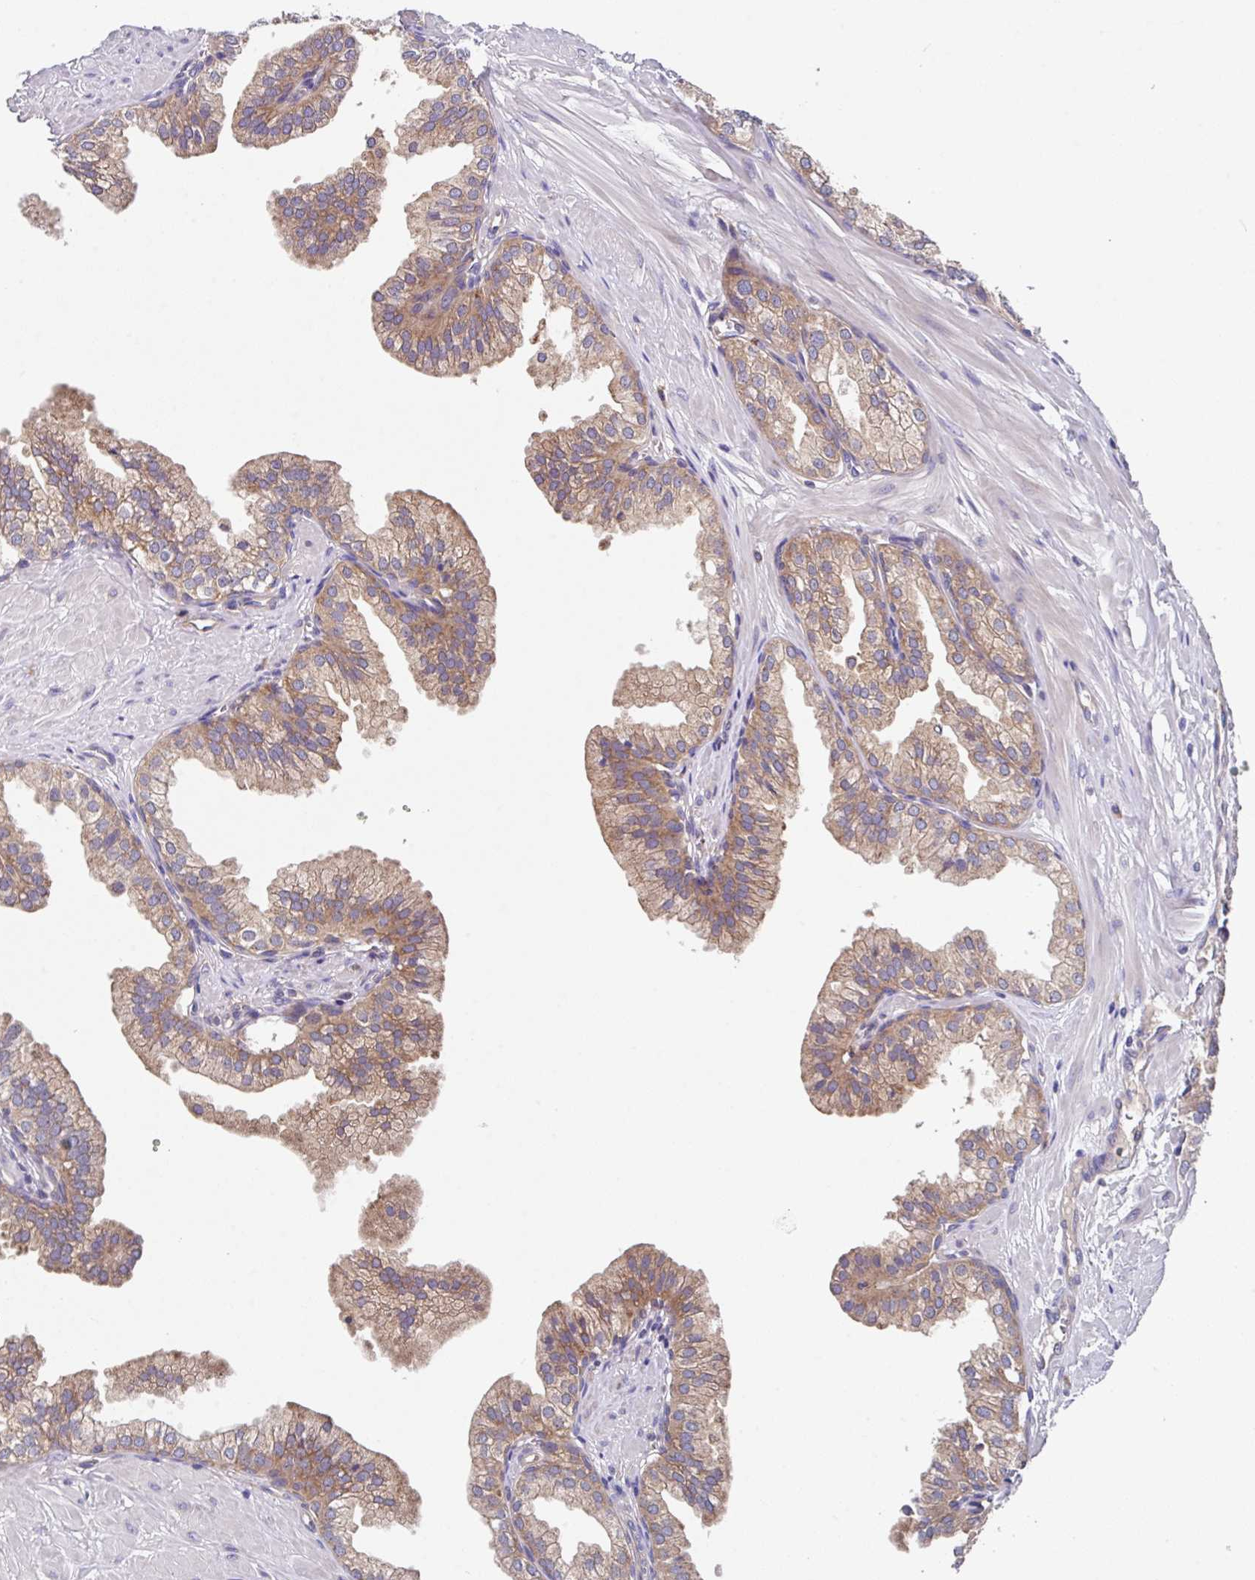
{"staining": {"intensity": "weak", "quantity": ">75%", "location": "cytoplasmic/membranous"}, "tissue": "prostate", "cell_type": "Glandular cells", "image_type": "normal", "snomed": [{"axis": "morphology", "description": "Normal tissue, NOS"}, {"axis": "topography", "description": "Prostate"}, {"axis": "topography", "description": "Peripheral nerve tissue"}], "caption": "Prostate stained with a brown dye reveals weak cytoplasmic/membranous positive expression in about >75% of glandular cells.", "gene": "EIF4B", "patient": {"sex": "male", "age": 55}}